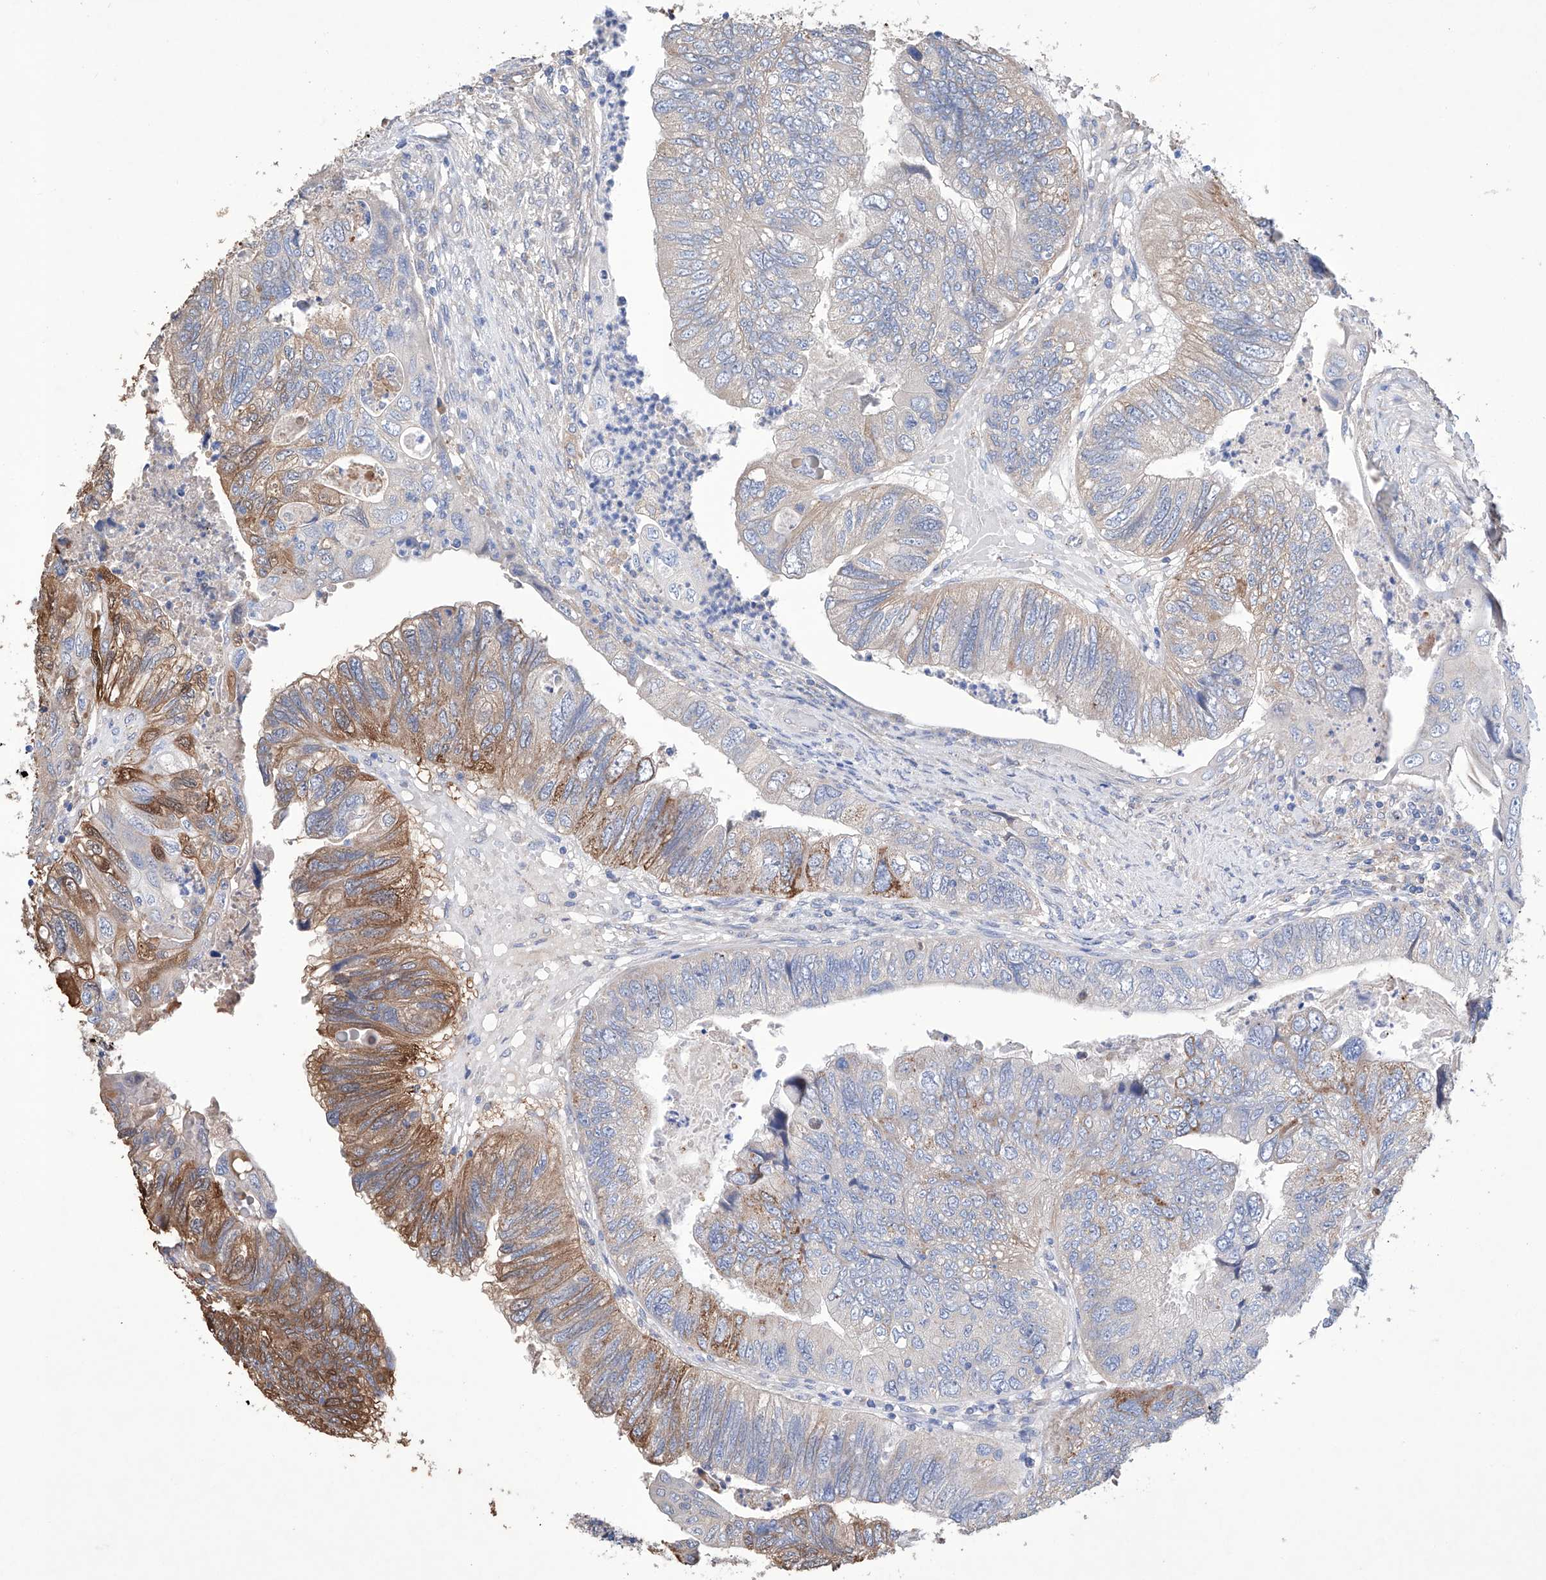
{"staining": {"intensity": "moderate", "quantity": "<25%", "location": "cytoplasmic/membranous"}, "tissue": "colorectal cancer", "cell_type": "Tumor cells", "image_type": "cancer", "snomed": [{"axis": "morphology", "description": "Adenocarcinoma, NOS"}, {"axis": "topography", "description": "Rectum"}], "caption": "A low amount of moderate cytoplasmic/membranous expression is seen in approximately <25% of tumor cells in colorectal cancer (adenocarcinoma) tissue.", "gene": "AFG1L", "patient": {"sex": "male", "age": 63}}